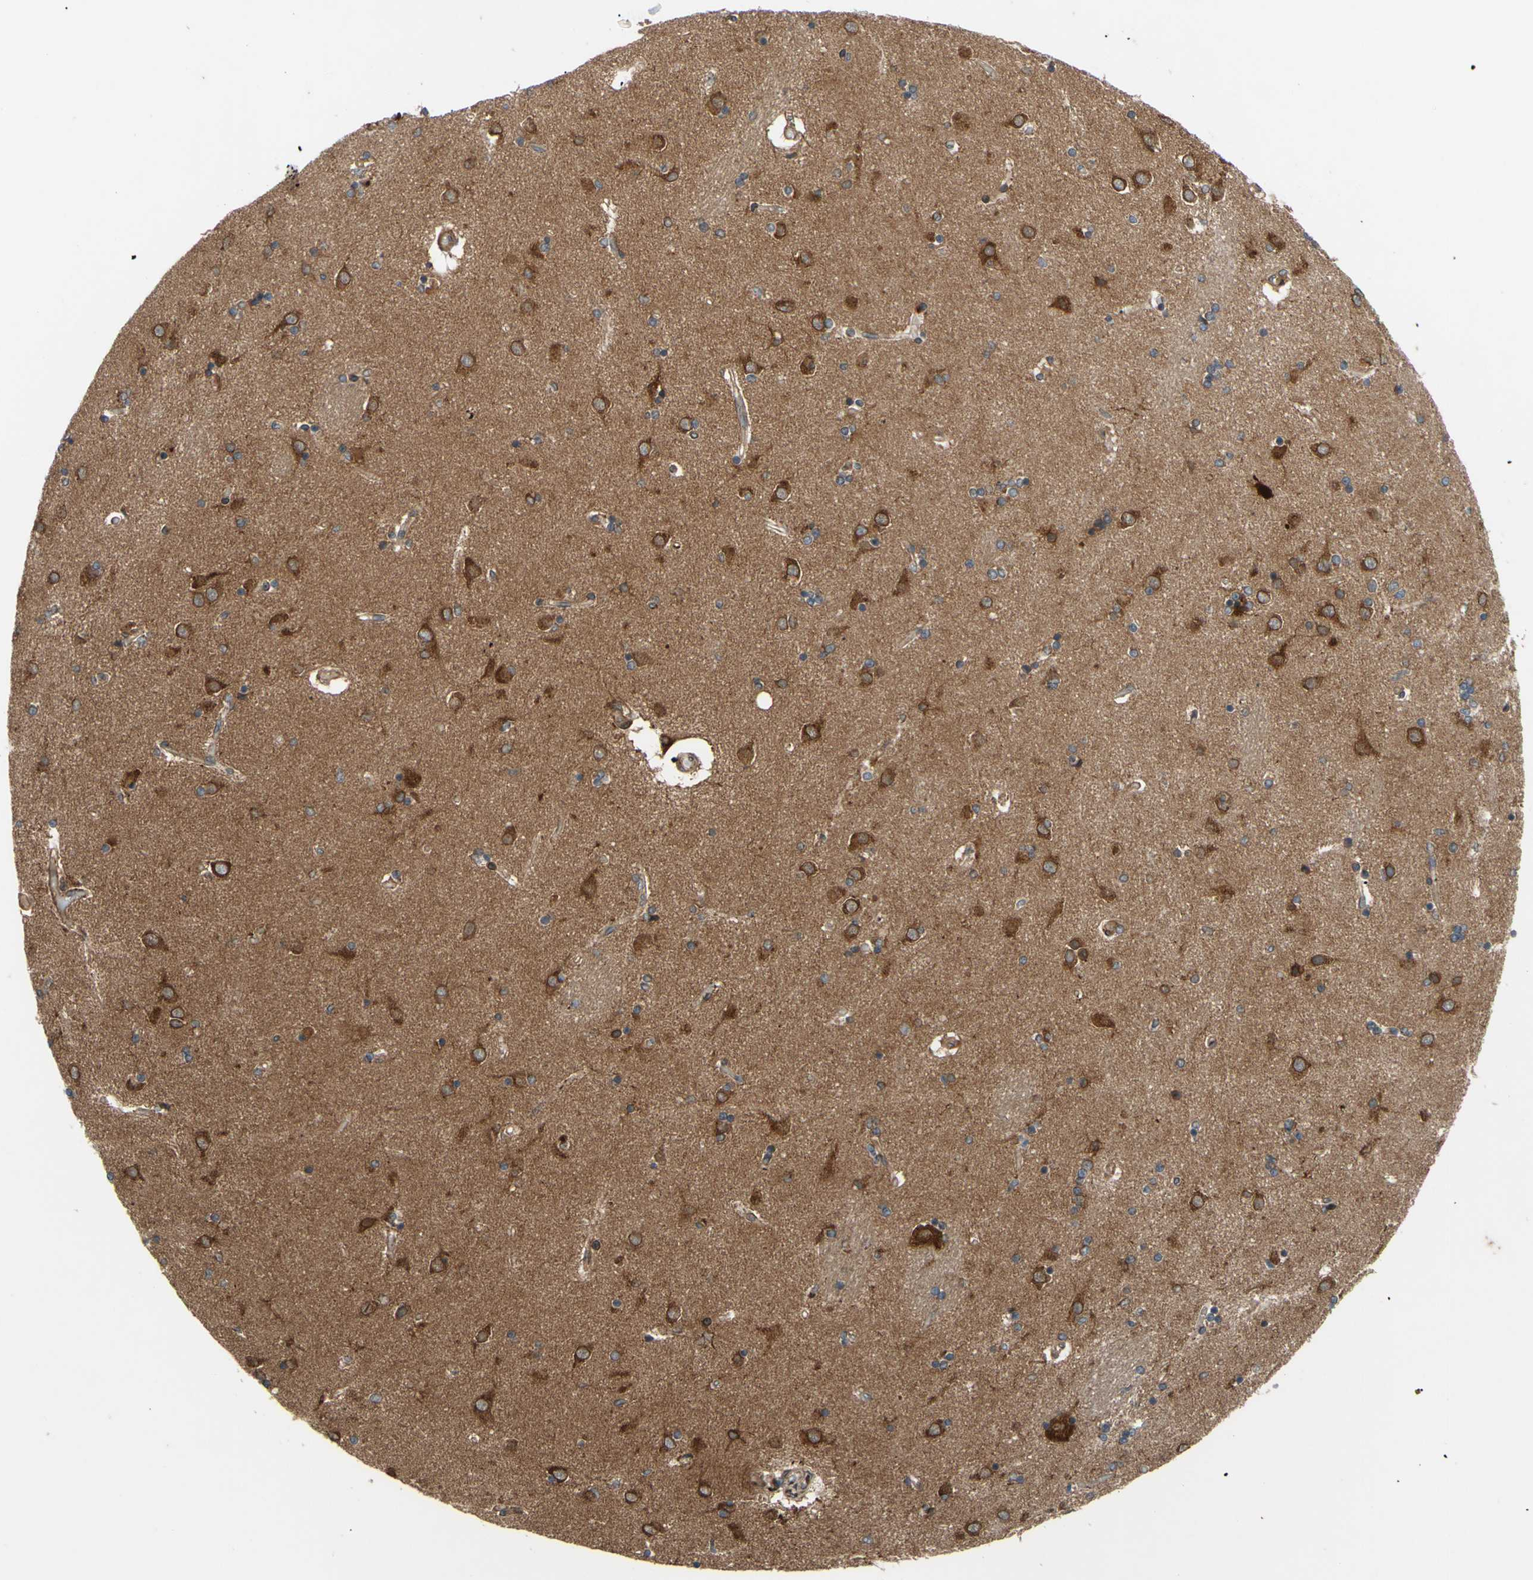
{"staining": {"intensity": "moderate", "quantity": "25%-75%", "location": "cytoplasmic/membranous"}, "tissue": "caudate", "cell_type": "Glial cells", "image_type": "normal", "snomed": [{"axis": "morphology", "description": "Normal tissue, NOS"}, {"axis": "topography", "description": "Lateral ventricle wall"}], "caption": "DAB immunohistochemical staining of normal caudate displays moderate cytoplasmic/membranous protein positivity in about 25%-75% of glial cells.", "gene": "PRAF2", "patient": {"sex": "female", "age": 54}}